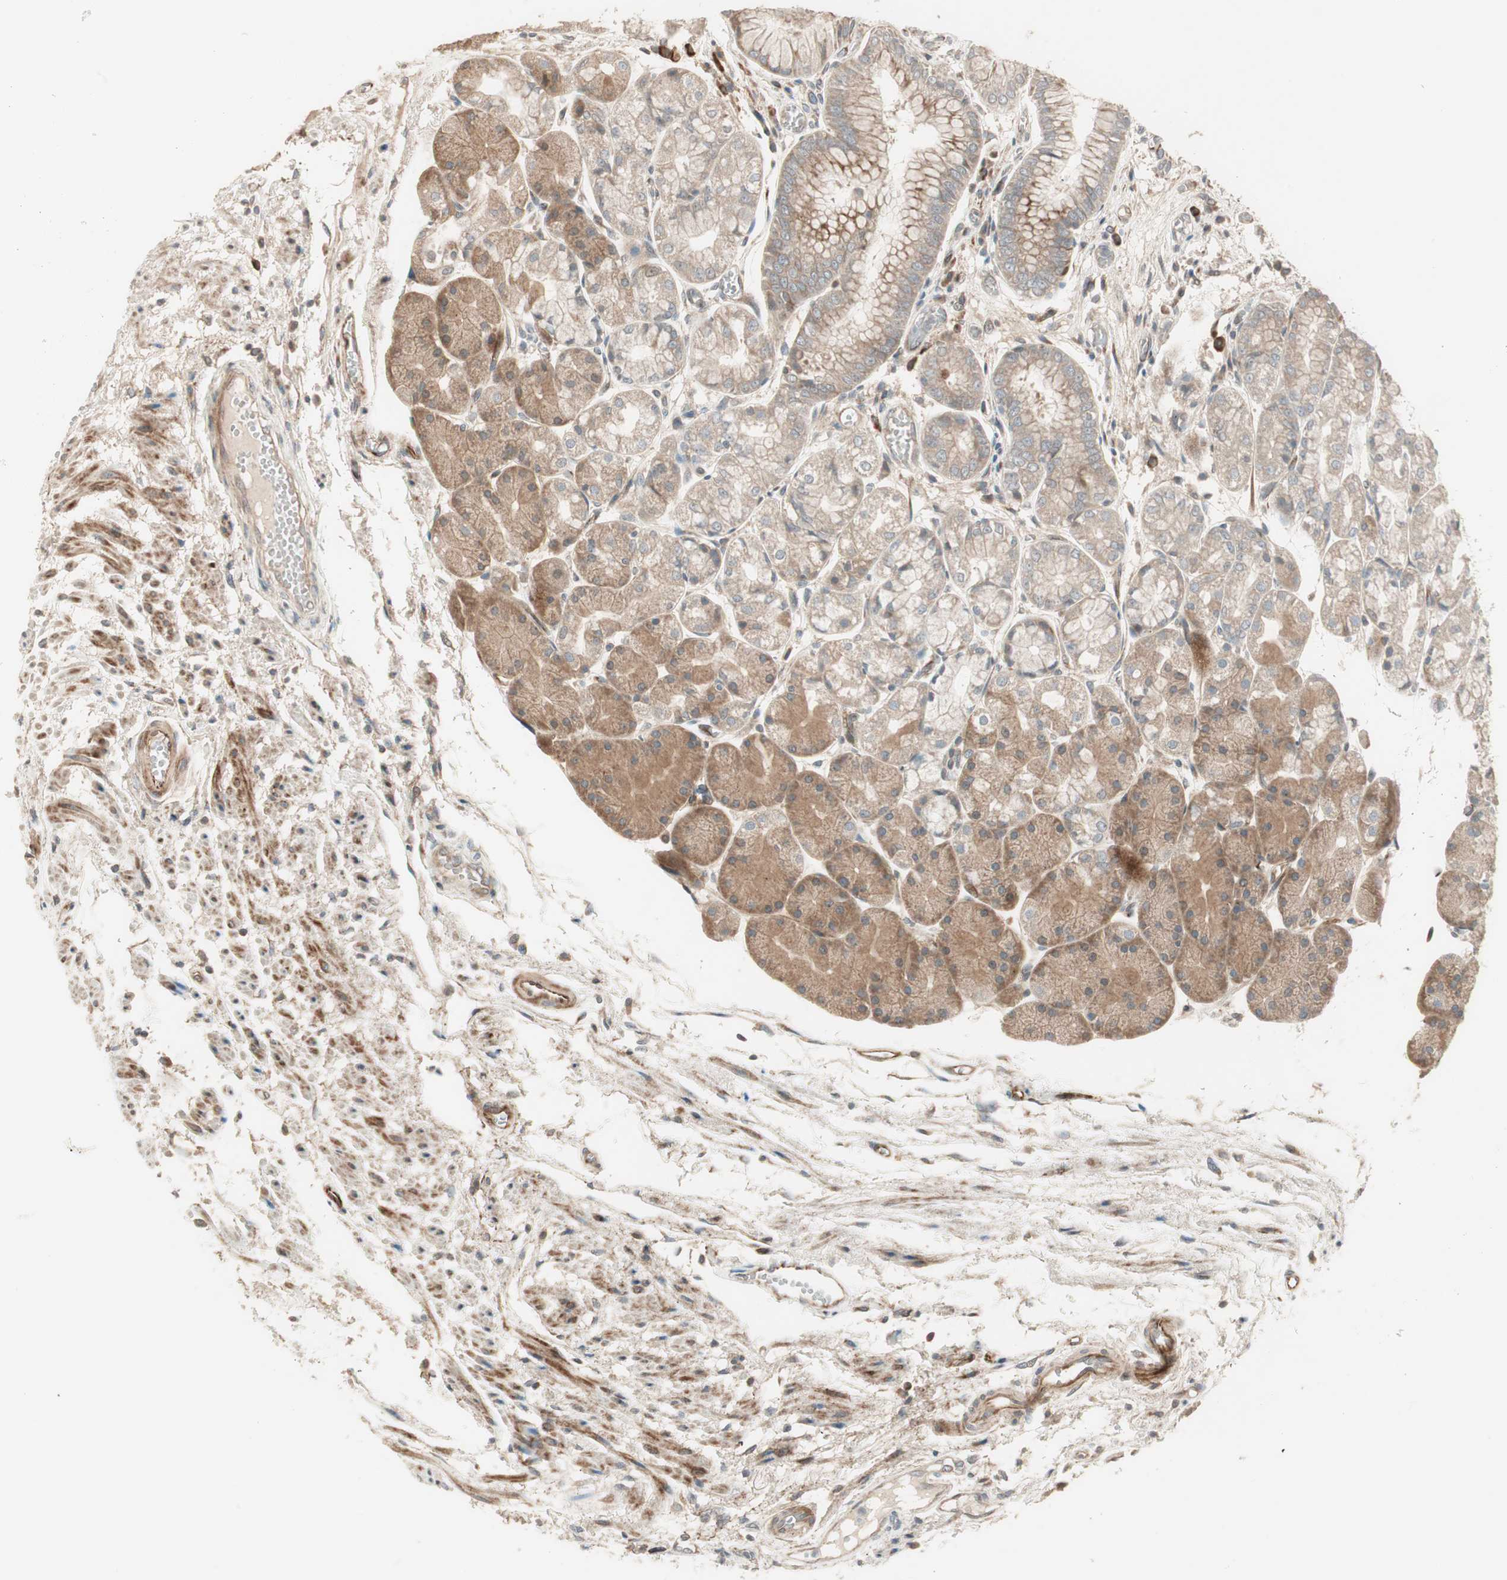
{"staining": {"intensity": "strong", "quantity": "25%-75%", "location": "cytoplasmic/membranous"}, "tissue": "stomach", "cell_type": "Glandular cells", "image_type": "normal", "snomed": [{"axis": "morphology", "description": "Normal tissue, NOS"}, {"axis": "topography", "description": "Stomach, upper"}], "caption": "Immunohistochemistry of unremarkable stomach exhibits high levels of strong cytoplasmic/membranous positivity in about 25%-75% of glandular cells.", "gene": "PPP2R5E", "patient": {"sex": "male", "age": 72}}